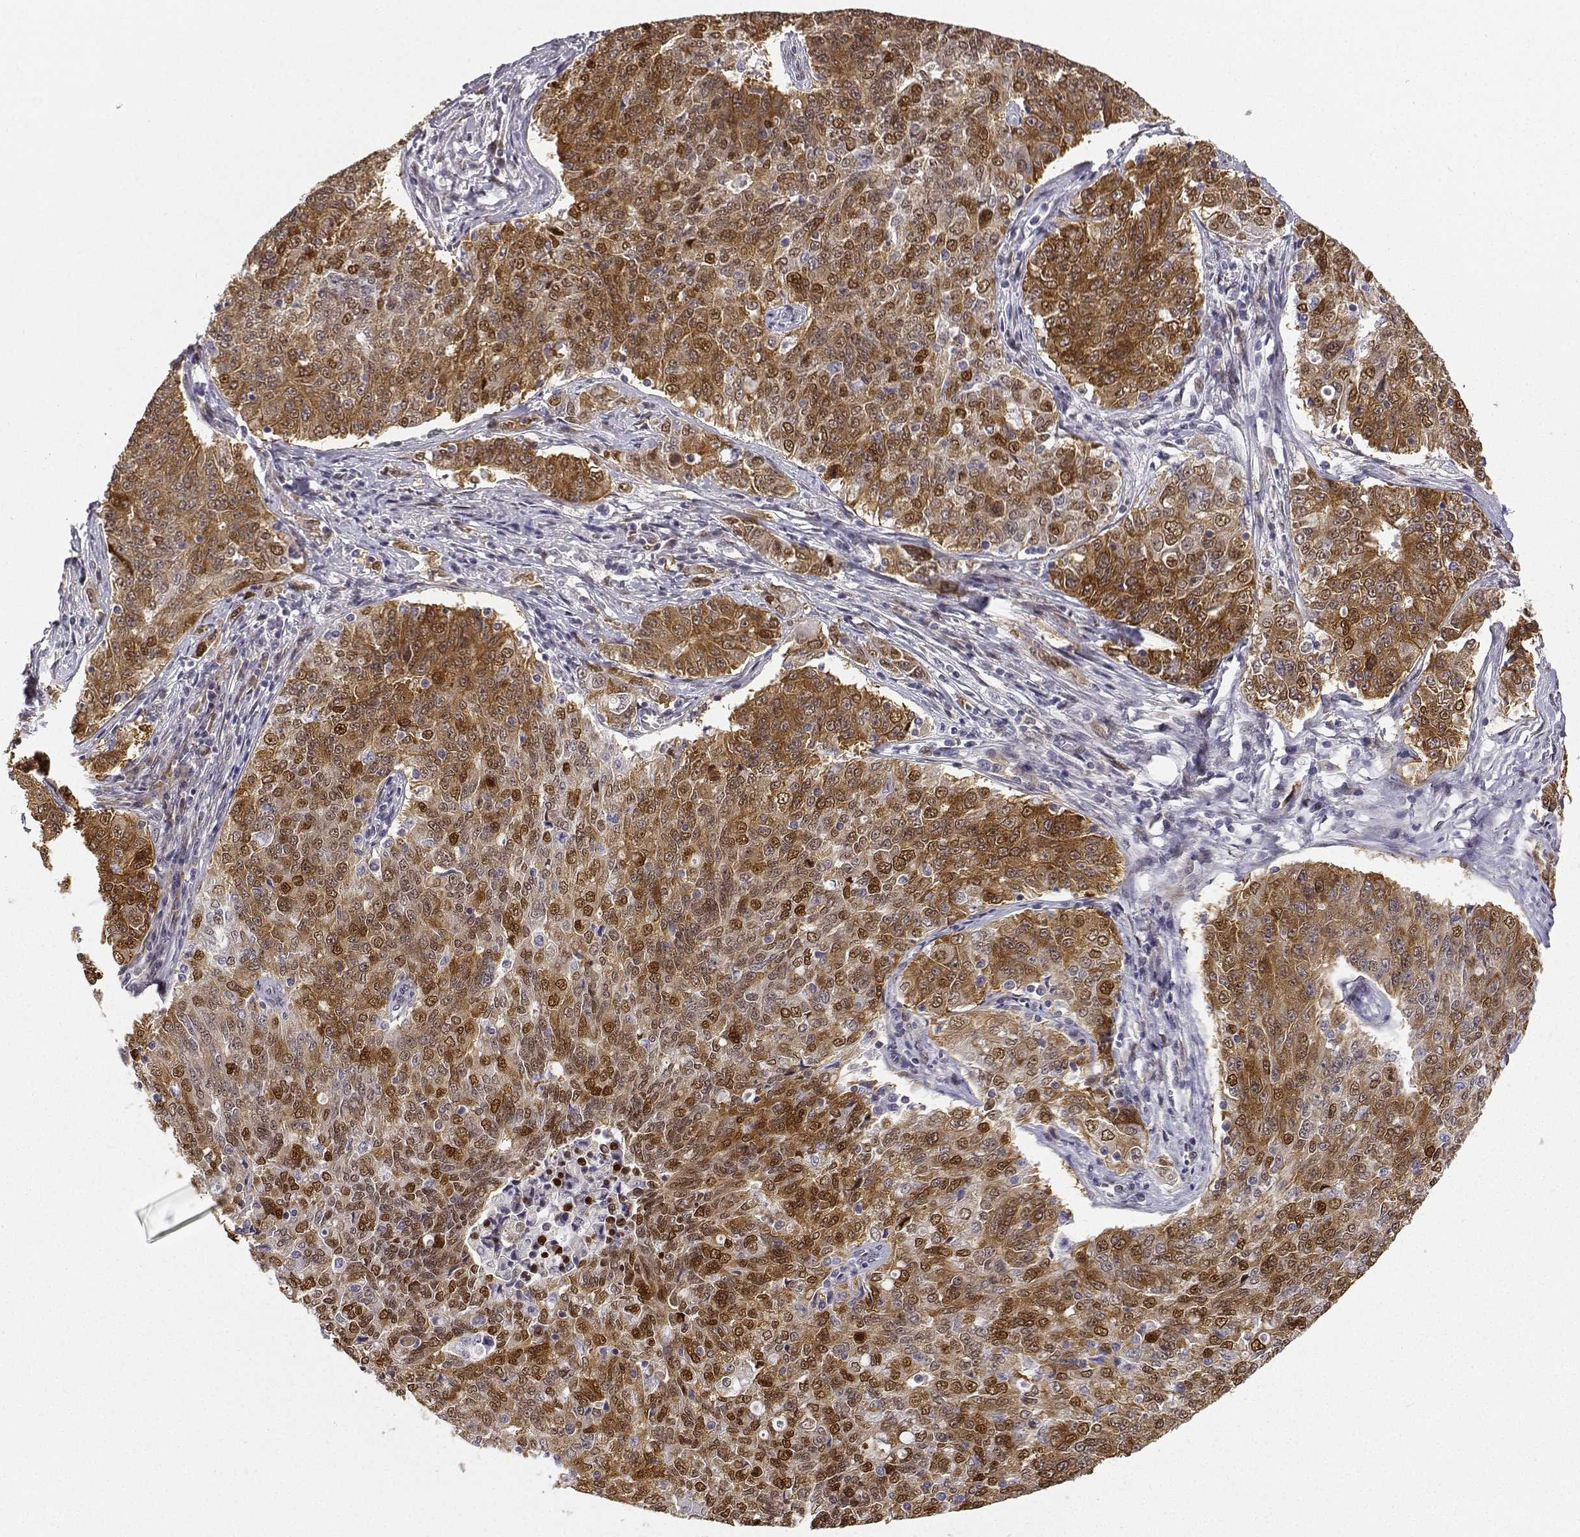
{"staining": {"intensity": "moderate", "quantity": ">75%", "location": "cytoplasmic/membranous,nuclear"}, "tissue": "endometrial cancer", "cell_type": "Tumor cells", "image_type": "cancer", "snomed": [{"axis": "morphology", "description": "Adenocarcinoma, NOS"}, {"axis": "topography", "description": "Endometrium"}], "caption": "DAB immunohistochemical staining of human endometrial adenocarcinoma reveals moderate cytoplasmic/membranous and nuclear protein staining in approximately >75% of tumor cells. The protein is stained brown, and the nuclei are stained in blue (DAB (3,3'-diaminobenzidine) IHC with brightfield microscopy, high magnification).", "gene": "PHGDH", "patient": {"sex": "female", "age": 43}}